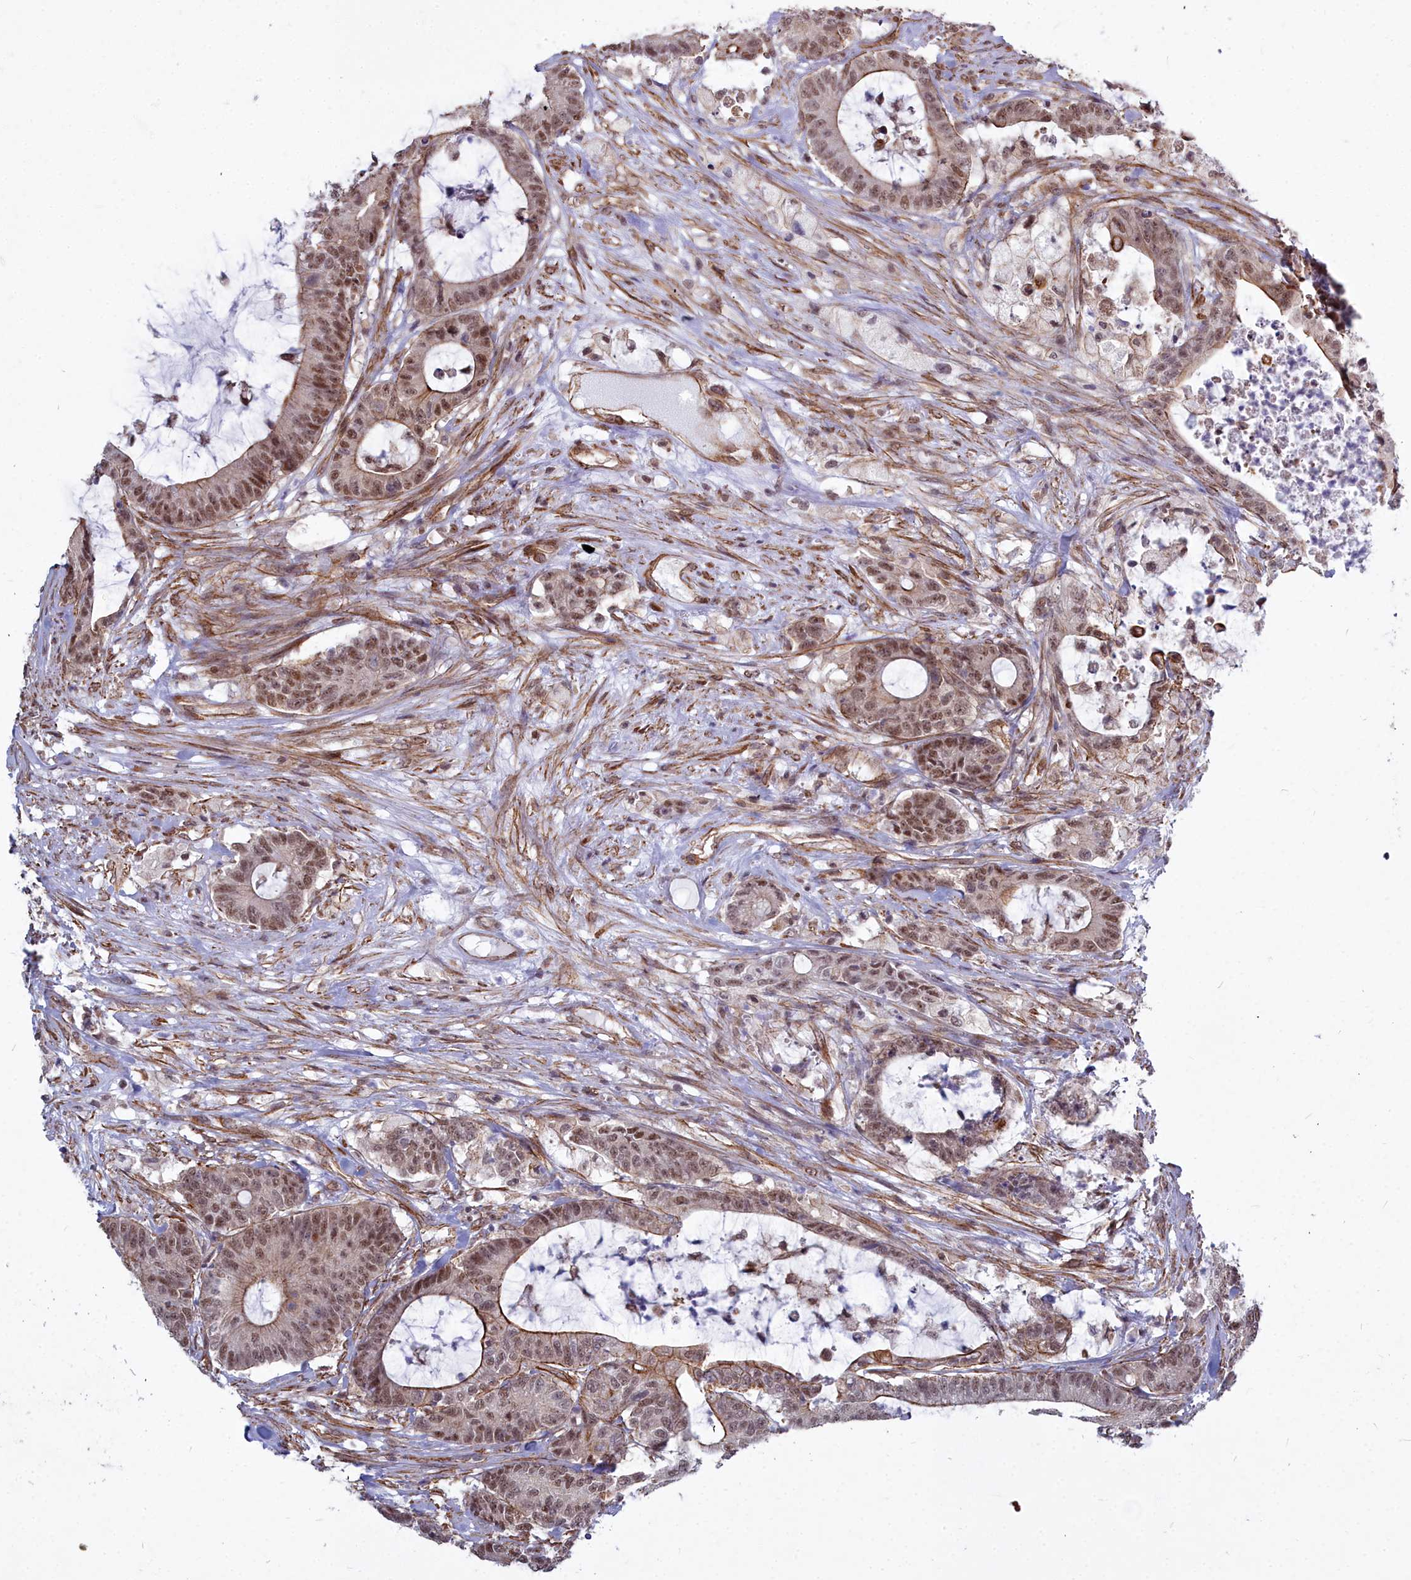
{"staining": {"intensity": "moderate", "quantity": "25%-75%", "location": "cytoplasmic/membranous,nuclear"}, "tissue": "colorectal cancer", "cell_type": "Tumor cells", "image_type": "cancer", "snomed": [{"axis": "morphology", "description": "Adenocarcinoma, NOS"}, {"axis": "topography", "description": "Colon"}], "caption": "This is an image of immunohistochemistry staining of adenocarcinoma (colorectal), which shows moderate expression in the cytoplasmic/membranous and nuclear of tumor cells.", "gene": "YJU2", "patient": {"sex": "female", "age": 84}}